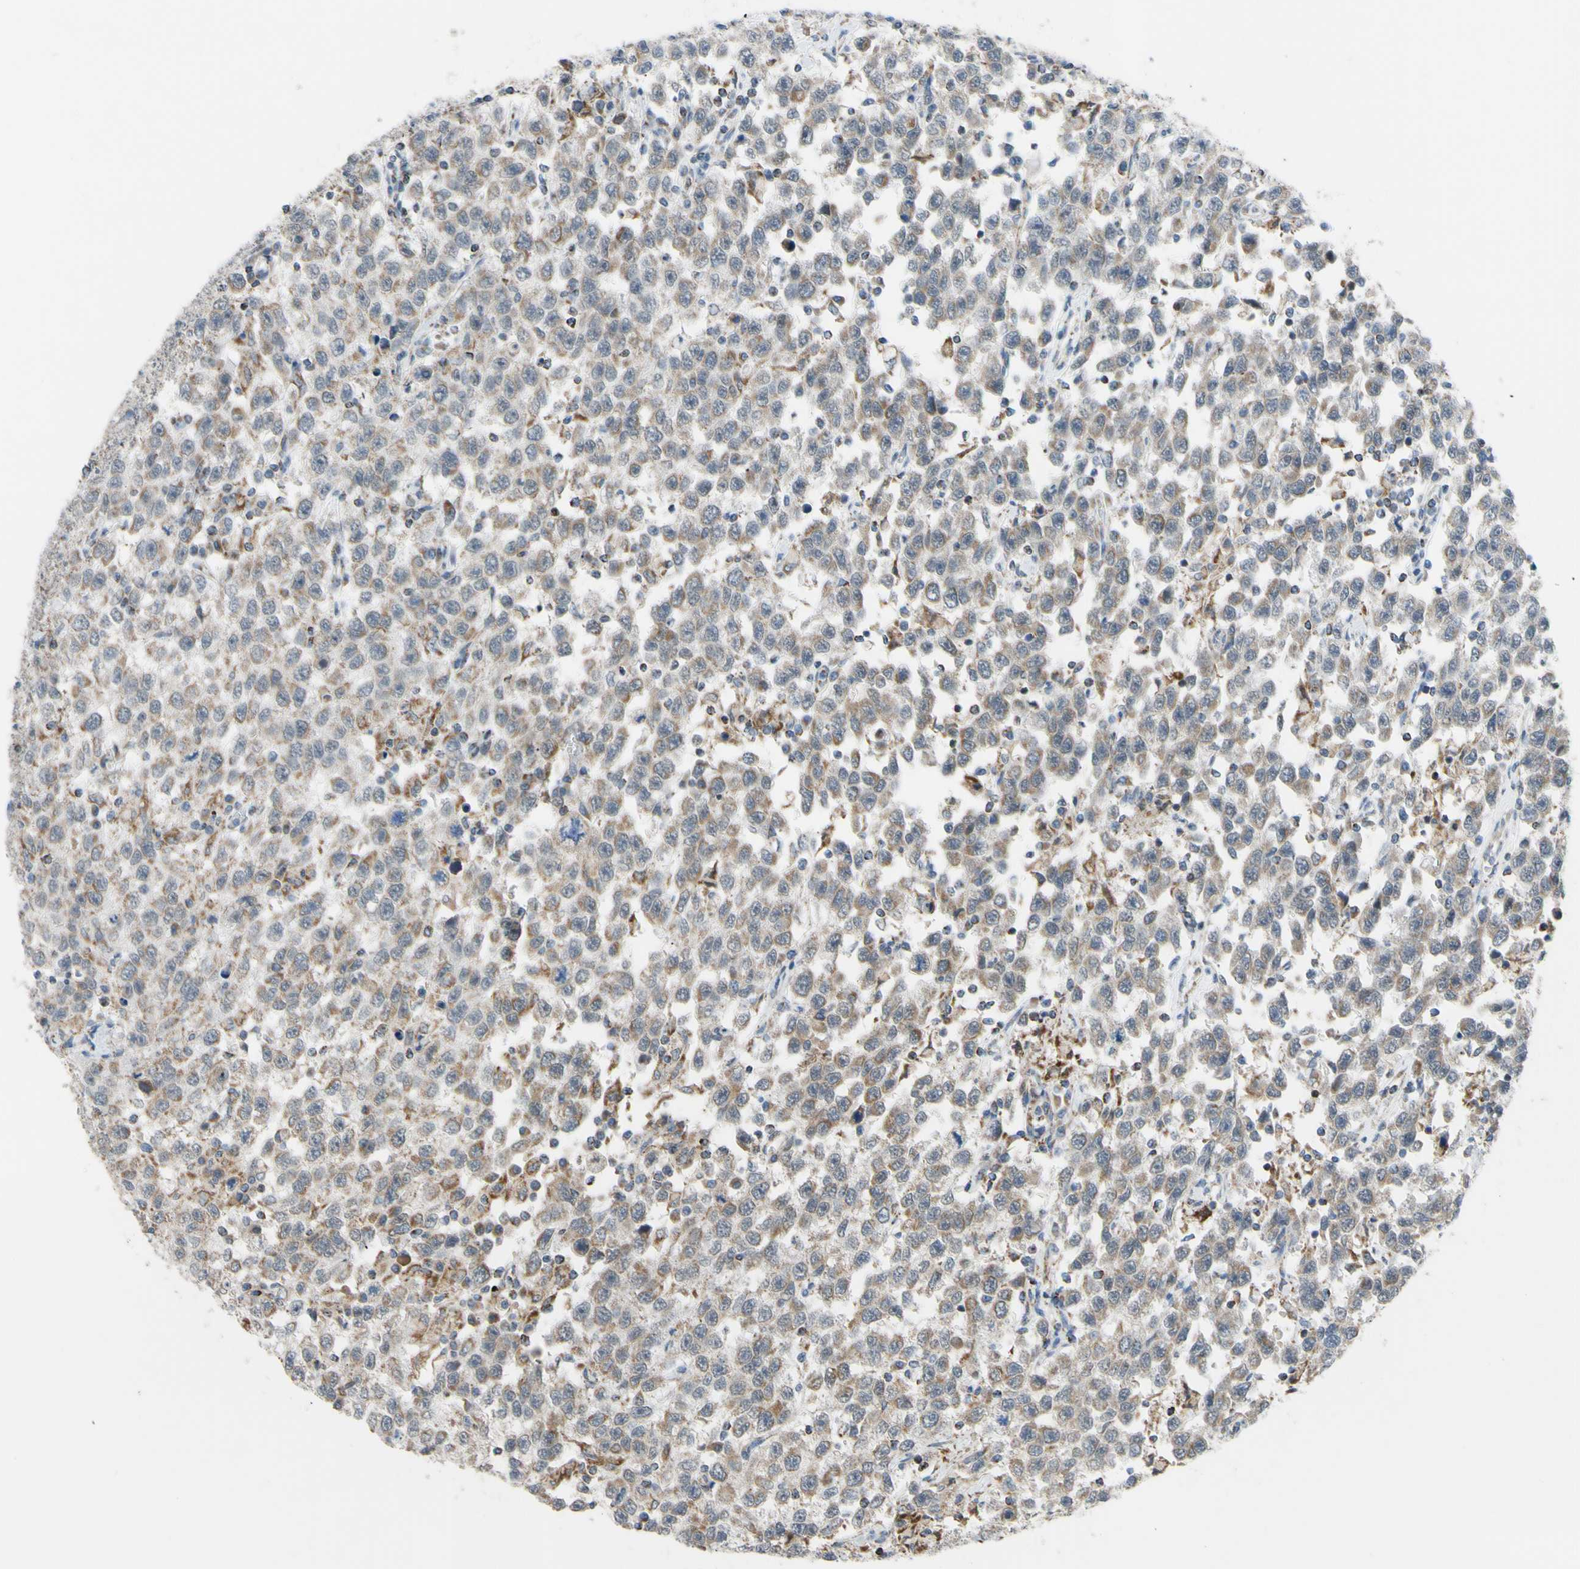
{"staining": {"intensity": "weak", "quantity": "25%-75%", "location": "cytoplasmic/membranous"}, "tissue": "testis cancer", "cell_type": "Tumor cells", "image_type": "cancer", "snomed": [{"axis": "morphology", "description": "Seminoma, NOS"}, {"axis": "topography", "description": "Testis"}], "caption": "IHC staining of testis cancer (seminoma), which displays low levels of weak cytoplasmic/membranous positivity in approximately 25%-75% of tumor cells indicating weak cytoplasmic/membranous protein staining. The staining was performed using DAB (3,3'-diaminobenzidine) (brown) for protein detection and nuclei were counterstained in hematoxylin (blue).", "gene": "GLT8D1", "patient": {"sex": "male", "age": 41}}